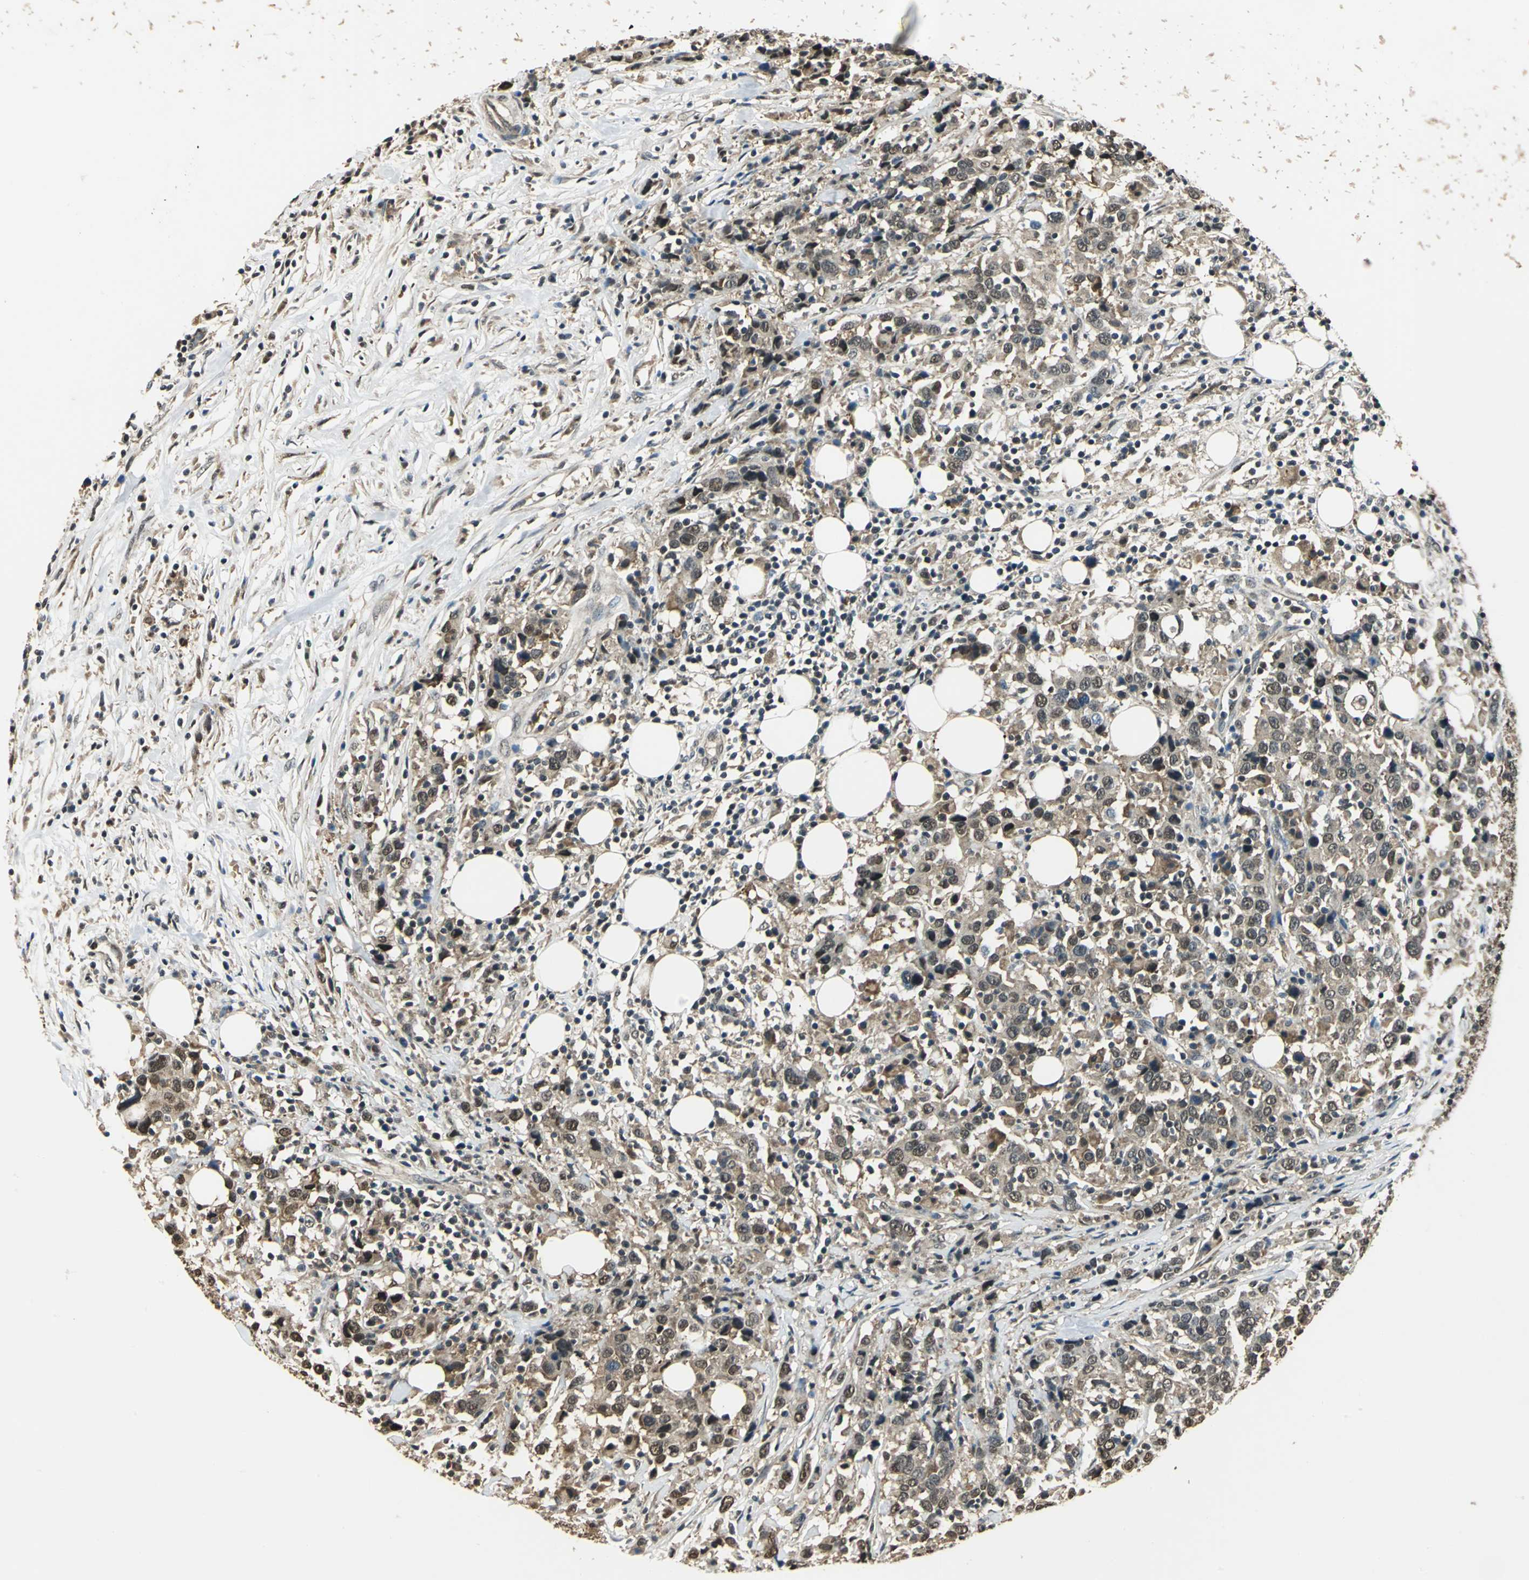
{"staining": {"intensity": "weak", "quantity": ">75%", "location": "cytoplasmic/membranous,nuclear"}, "tissue": "urothelial cancer", "cell_type": "Tumor cells", "image_type": "cancer", "snomed": [{"axis": "morphology", "description": "Urothelial carcinoma, High grade"}, {"axis": "topography", "description": "Urinary bladder"}], "caption": "Immunohistochemistry (IHC) micrograph of neoplastic tissue: human high-grade urothelial carcinoma stained using immunohistochemistry demonstrates low levels of weak protein expression localized specifically in the cytoplasmic/membranous and nuclear of tumor cells, appearing as a cytoplasmic/membranous and nuclear brown color.", "gene": "PPP1R13L", "patient": {"sex": "male", "age": 61}}